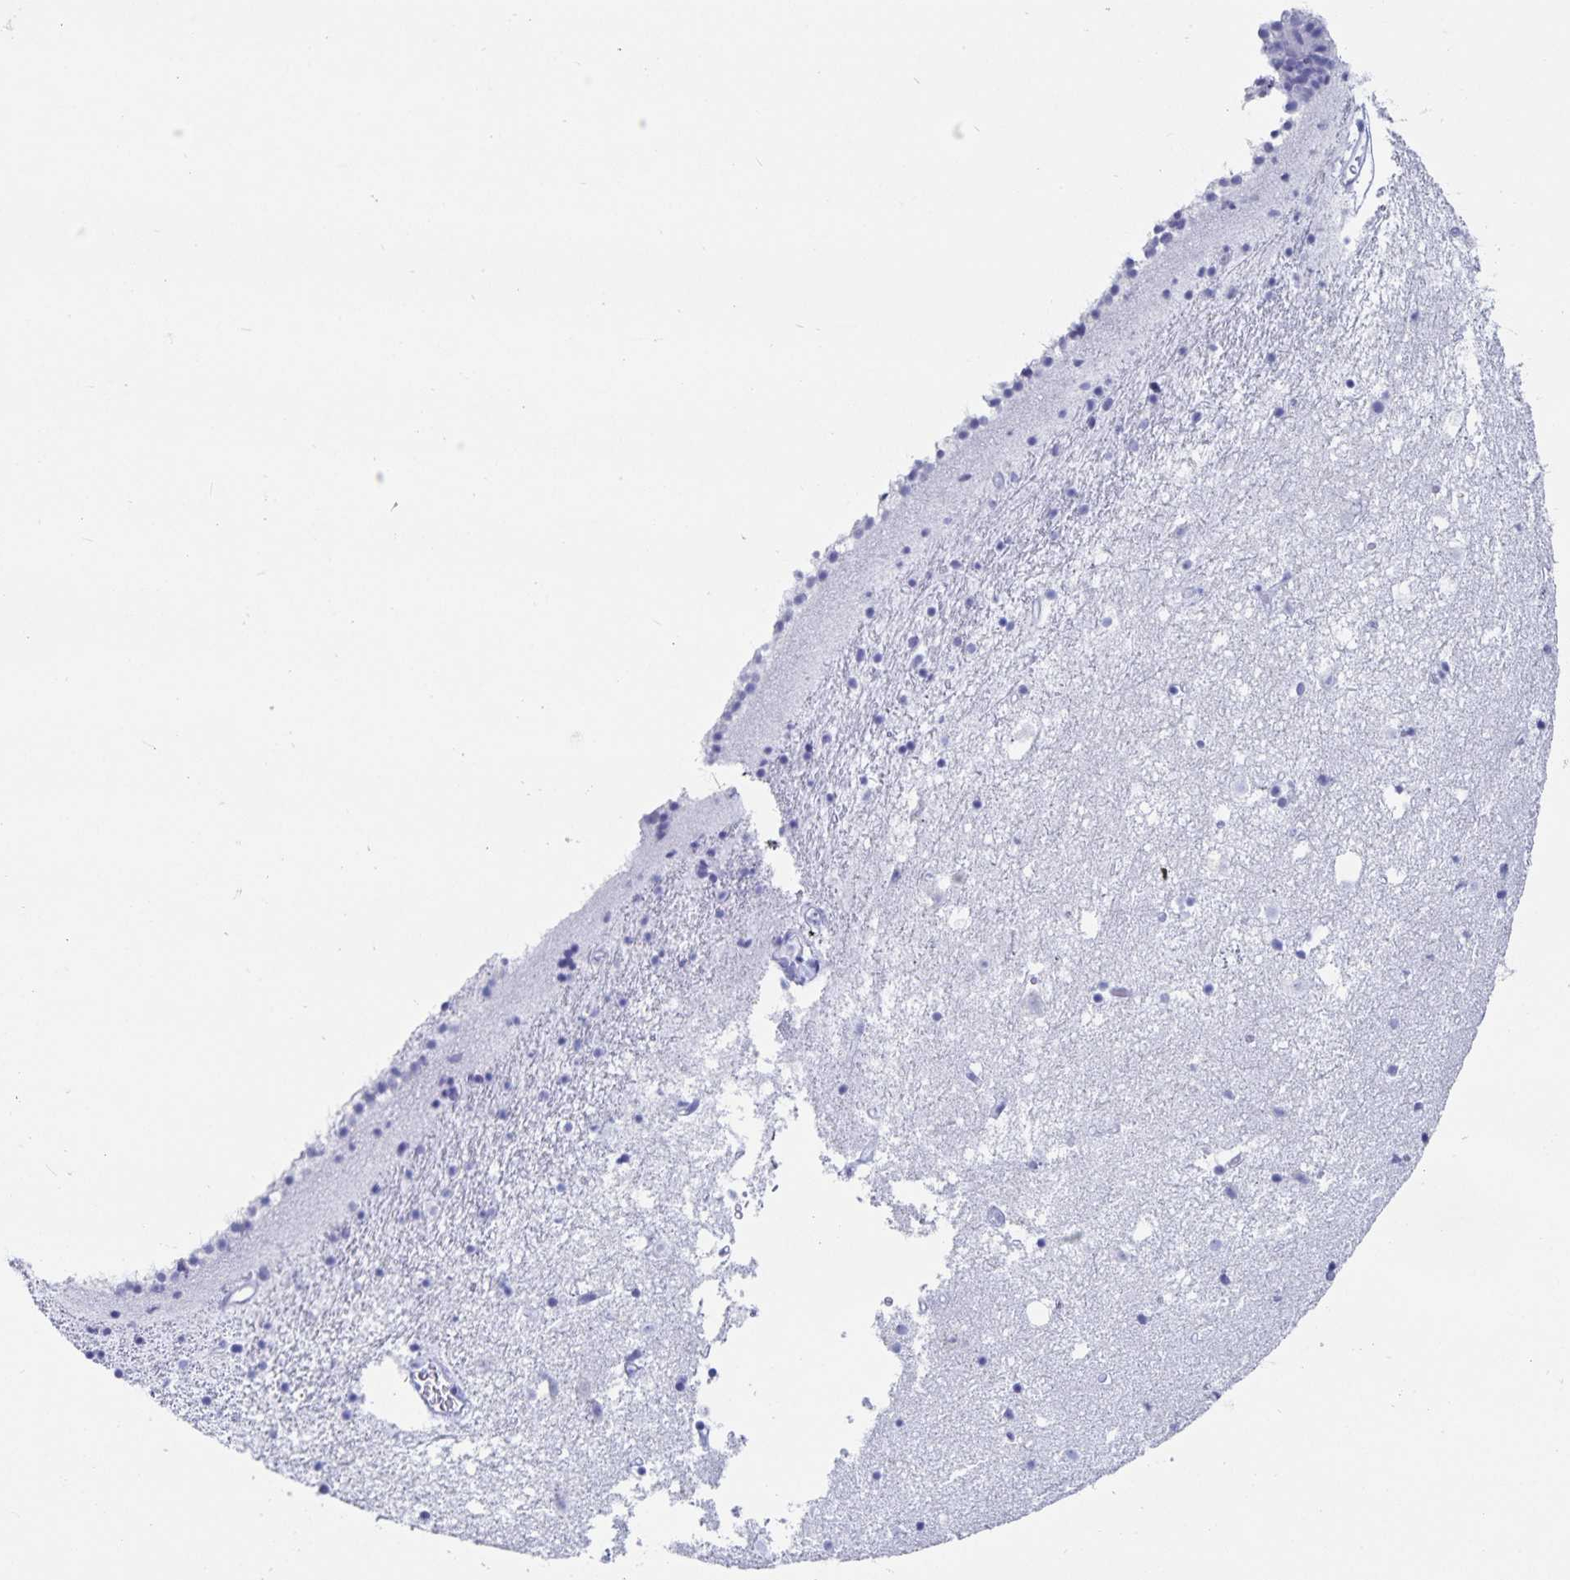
{"staining": {"intensity": "negative", "quantity": "none", "location": "none"}, "tissue": "caudate", "cell_type": "Glial cells", "image_type": "normal", "snomed": [{"axis": "morphology", "description": "Normal tissue, NOS"}, {"axis": "topography", "description": "Lateral ventricle wall"}], "caption": "Normal caudate was stained to show a protein in brown. There is no significant positivity in glial cells.", "gene": "C19orf73", "patient": {"sex": "female", "age": 71}}